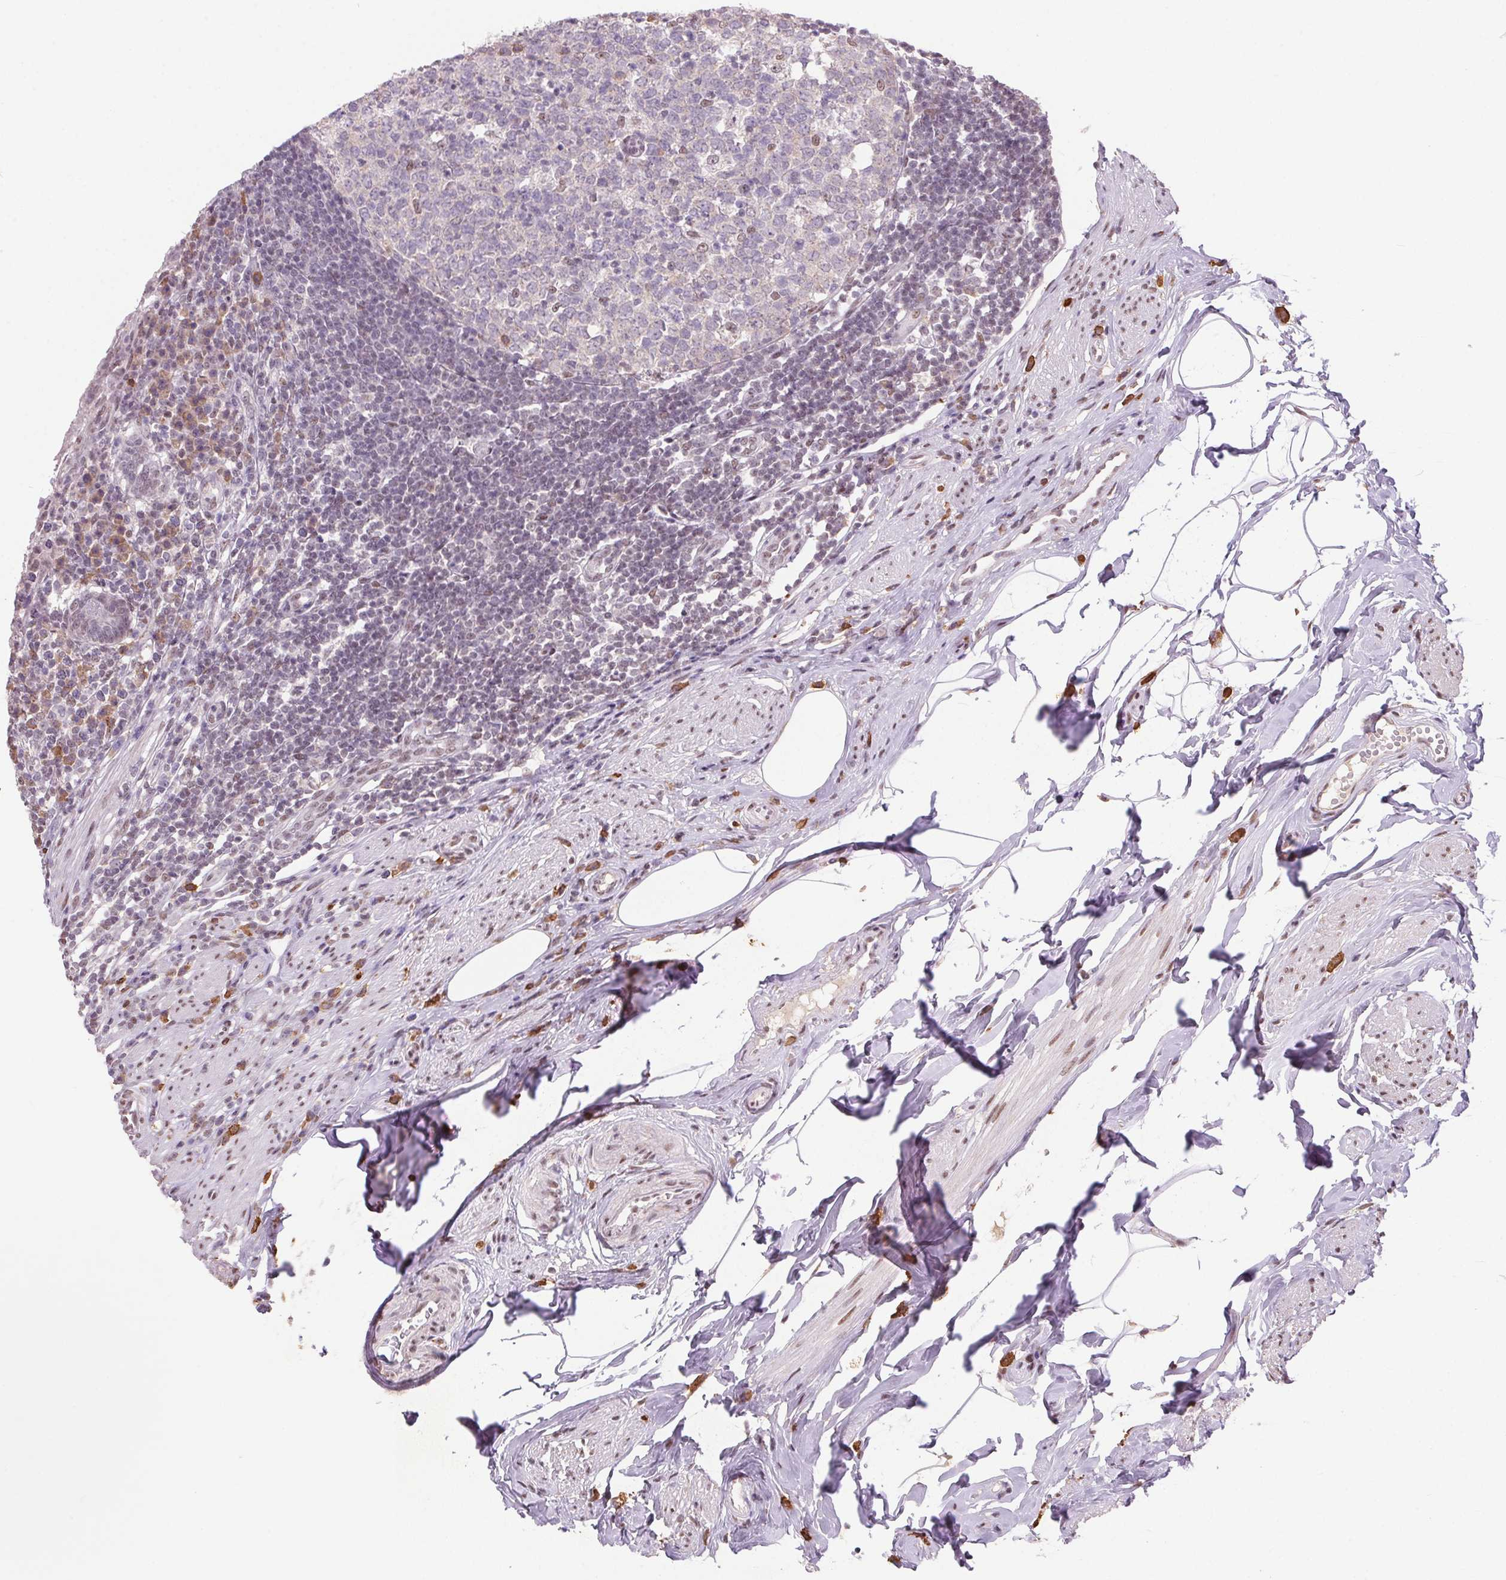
{"staining": {"intensity": "negative", "quantity": "none", "location": "none"}, "tissue": "appendix", "cell_type": "Glandular cells", "image_type": "normal", "snomed": [{"axis": "morphology", "description": "Normal tissue, NOS"}, {"axis": "topography", "description": "Appendix"}], "caption": "Glandular cells are negative for brown protein staining in normal appendix.", "gene": "ZBTB4", "patient": {"sex": "female", "age": 56}}